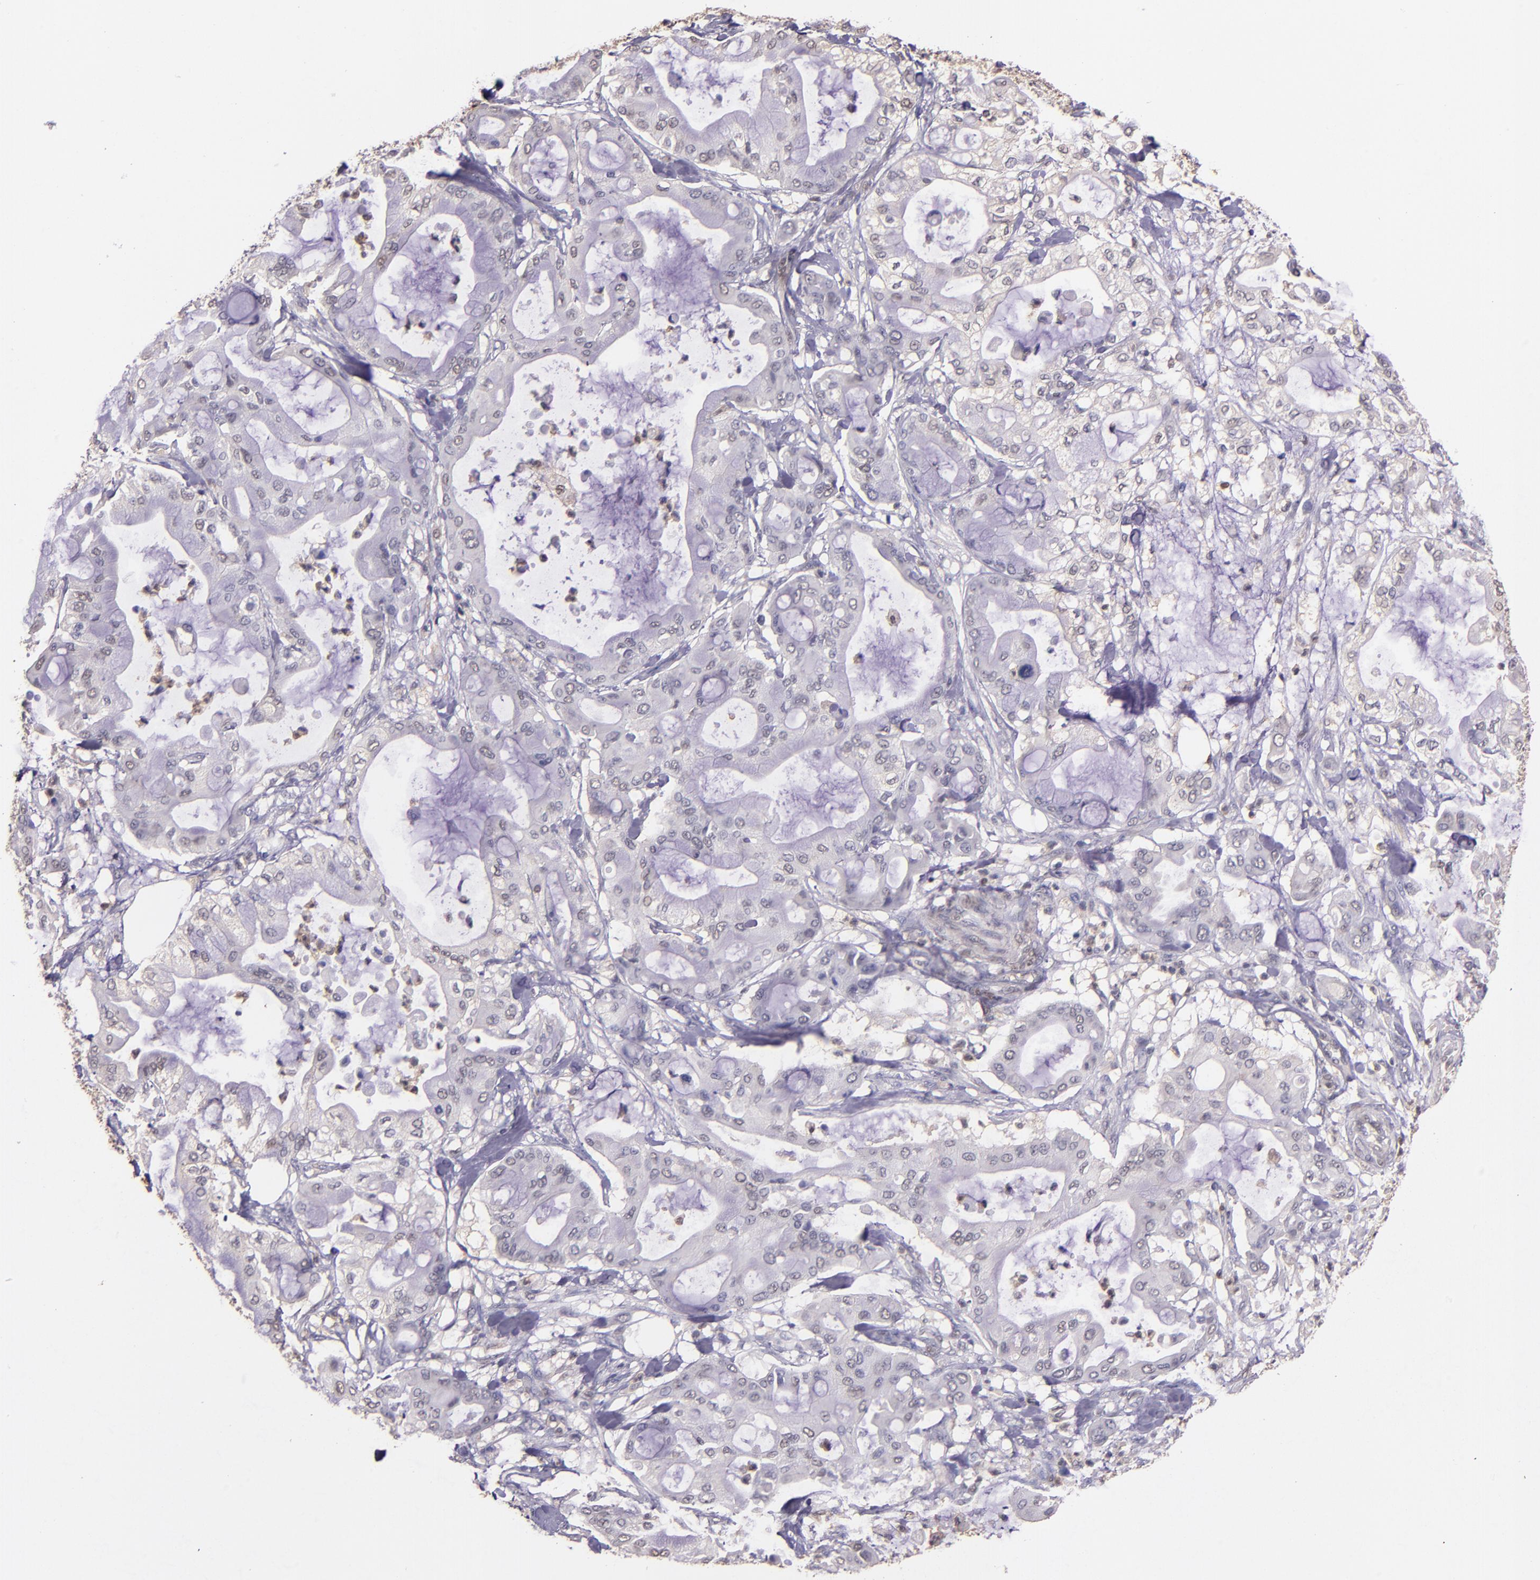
{"staining": {"intensity": "negative", "quantity": "none", "location": "none"}, "tissue": "pancreatic cancer", "cell_type": "Tumor cells", "image_type": "cancer", "snomed": [{"axis": "morphology", "description": "Adenocarcinoma, NOS"}, {"axis": "morphology", "description": "Adenocarcinoma, metastatic, NOS"}, {"axis": "topography", "description": "Lymph node"}, {"axis": "topography", "description": "Pancreas"}, {"axis": "topography", "description": "Duodenum"}], "caption": "The histopathology image exhibits no staining of tumor cells in pancreatic metastatic adenocarcinoma. The staining is performed using DAB brown chromogen with nuclei counter-stained in using hematoxylin.", "gene": "STAT6", "patient": {"sex": "female", "age": 64}}